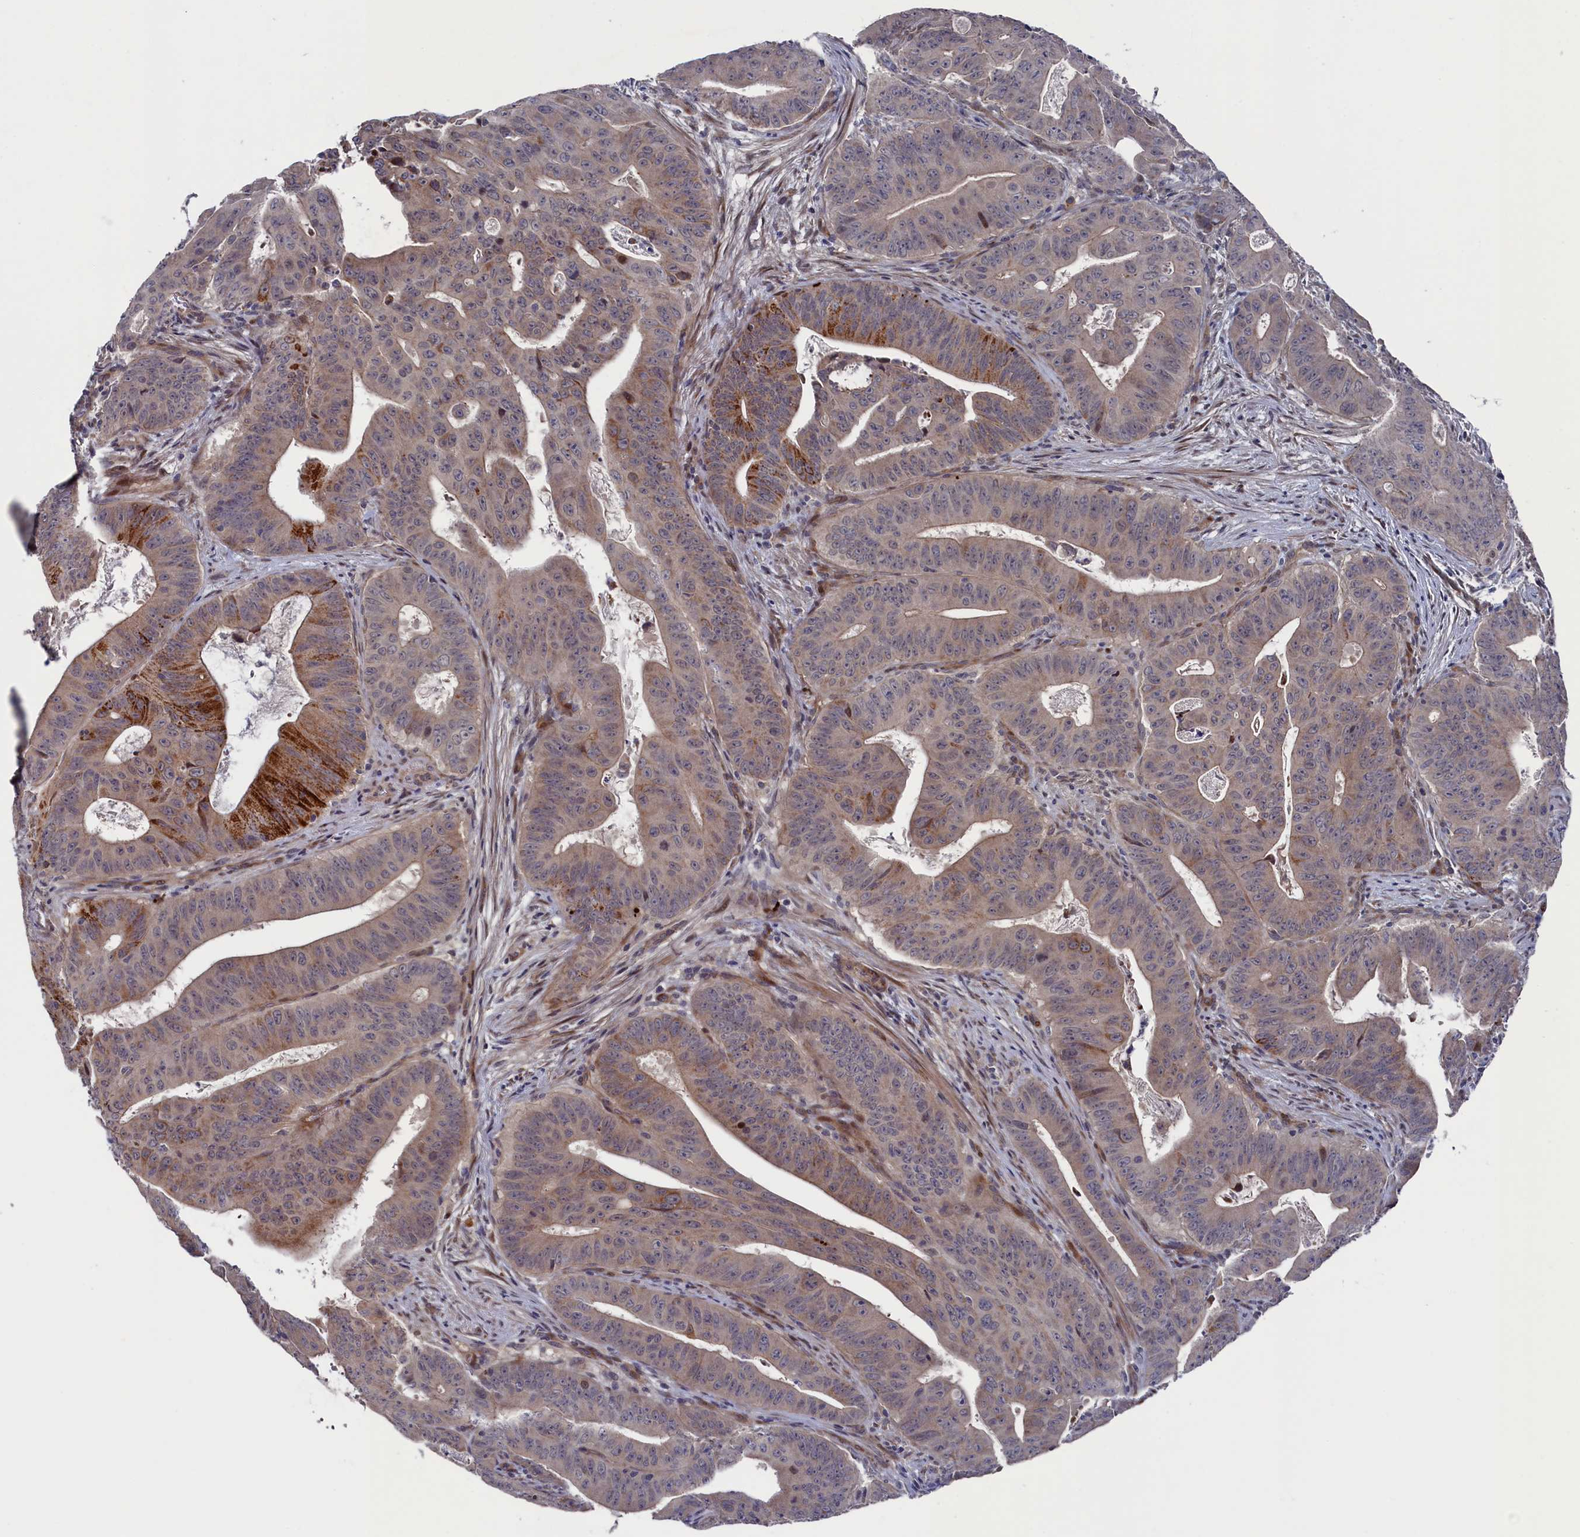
{"staining": {"intensity": "strong", "quantity": "<25%", "location": "cytoplasmic/membranous"}, "tissue": "colorectal cancer", "cell_type": "Tumor cells", "image_type": "cancer", "snomed": [{"axis": "morphology", "description": "Adenocarcinoma, NOS"}, {"axis": "topography", "description": "Rectum"}], "caption": "This is an image of immunohistochemistry (IHC) staining of colorectal adenocarcinoma, which shows strong staining in the cytoplasmic/membranous of tumor cells.", "gene": "ZNF891", "patient": {"sex": "female", "age": 75}}